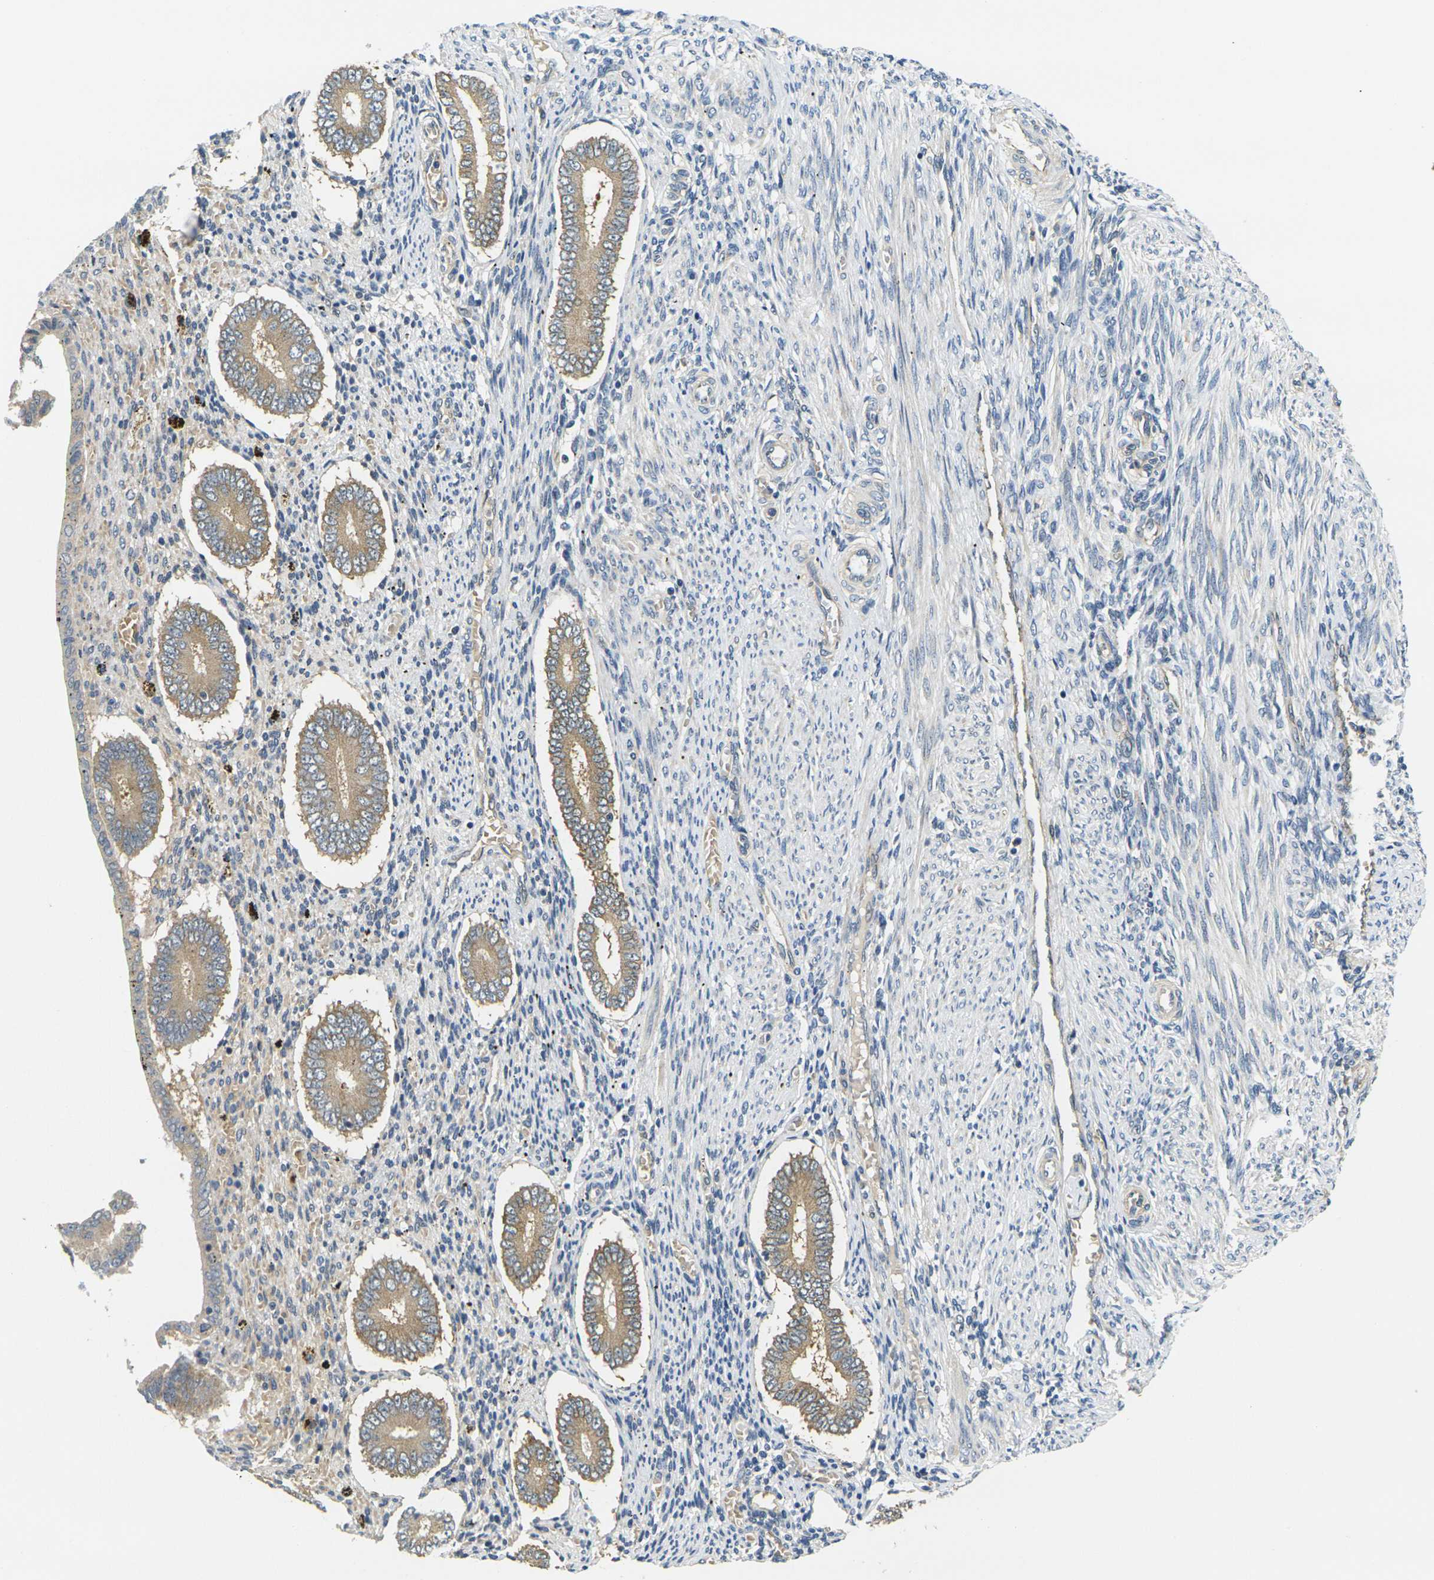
{"staining": {"intensity": "weak", "quantity": "<25%", "location": "cytoplasmic/membranous"}, "tissue": "endometrium", "cell_type": "Cells in endometrial stroma", "image_type": "normal", "snomed": [{"axis": "morphology", "description": "Normal tissue, NOS"}, {"axis": "topography", "description": "Endometrium"}], "caption": "DAB immunohistochemical staining of normal human endometrium displays no significant staining in cells in endometrial stroma.", "gene": "MINAR2", "patient": {"sex": "female", "age": 42}}